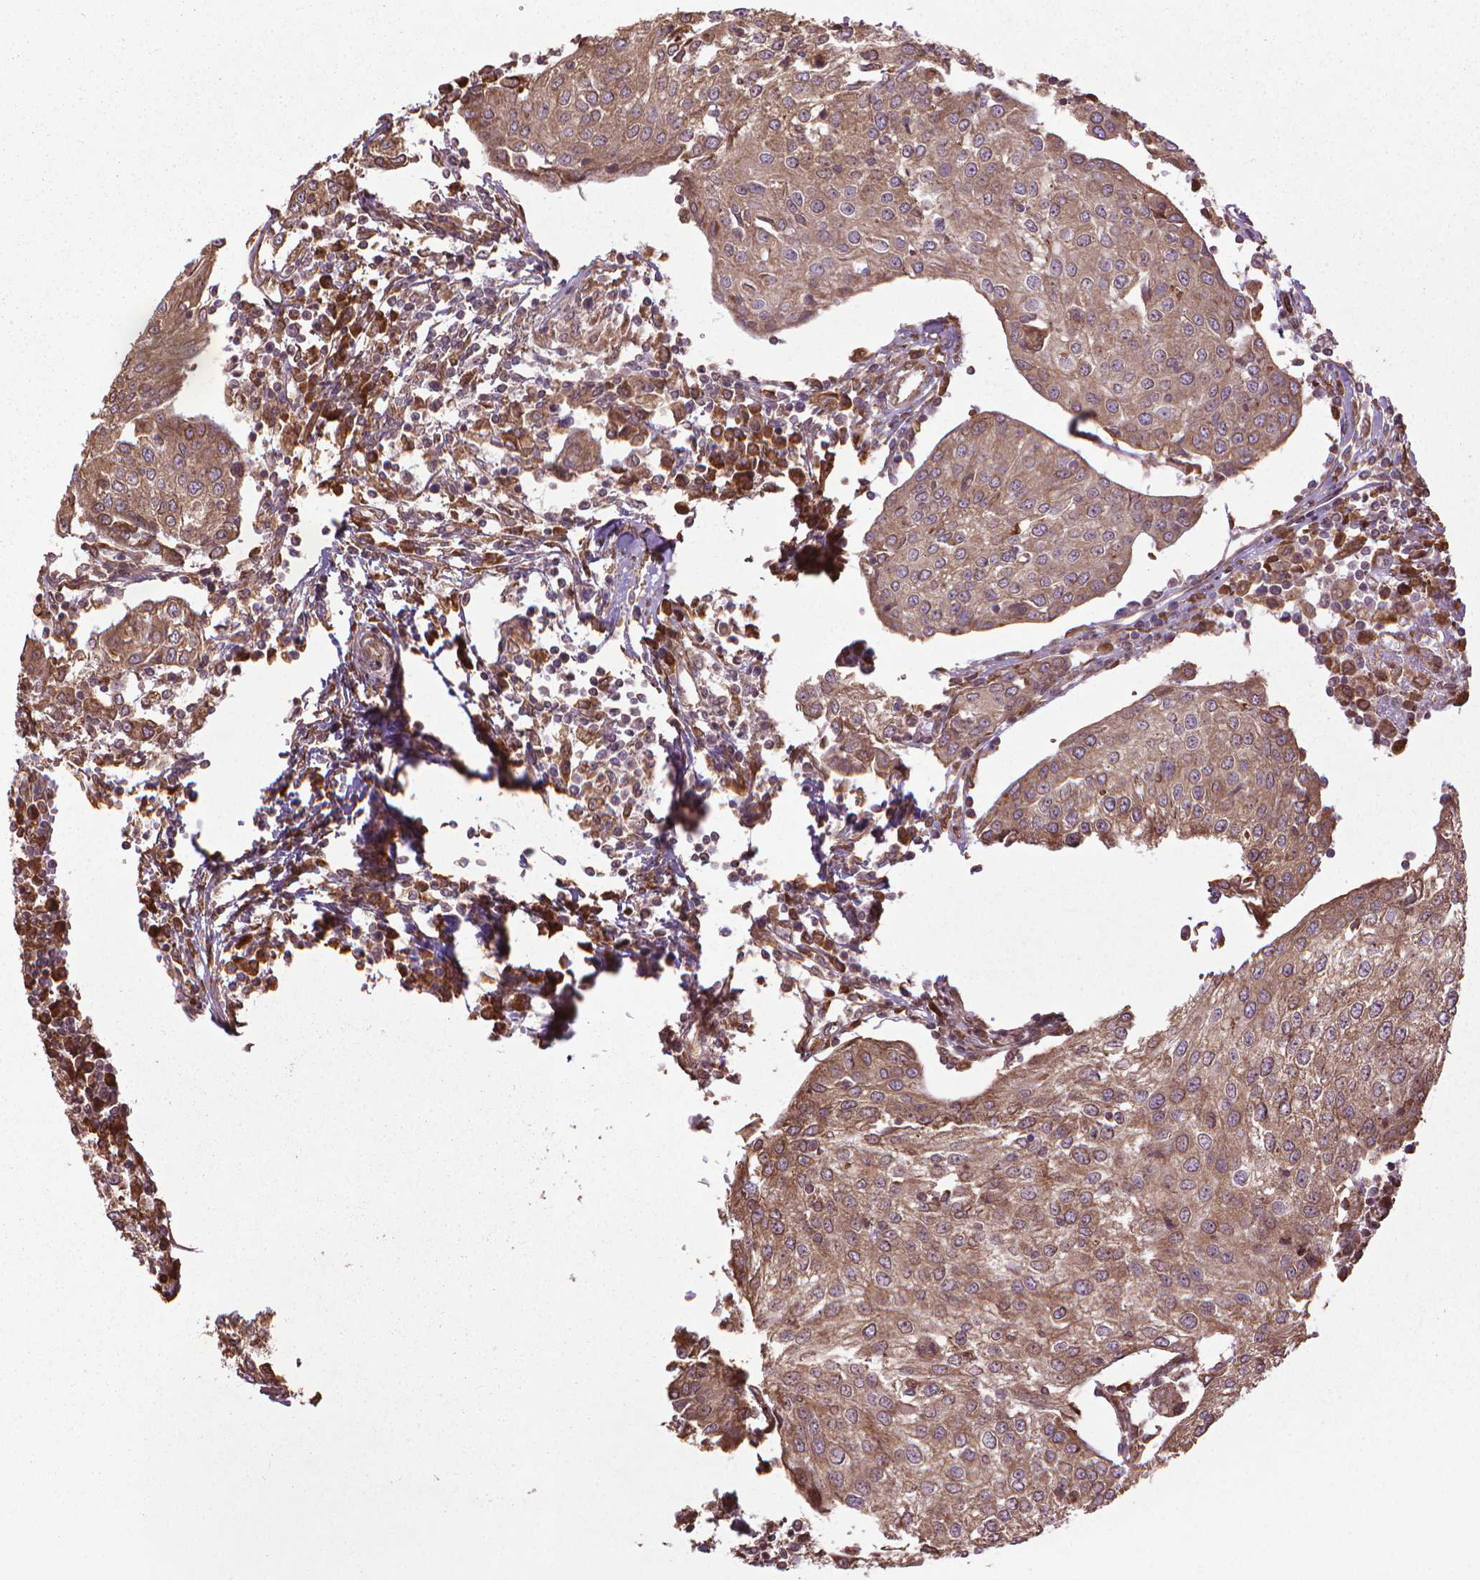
{"staining": {"intensity": "moderate", "quantity": ">75%", "location": "cytoplasmic/membranous"}, "tissue": "urothelial cancer", "cell_type": "Tumor cells", "image_type": "cancer", "snomed": [{"axis": "morphology", "description": "Urothelial carcinoma, High grade"}, {"axis": "topography", "description": "Urinary bladder"}], "caption": "There is medium levels of moderate cytoplasmic/membranous positivity in tumor cells of urothelial cancer, as demonstrated by immunohistochemical staining (brown color).", "gene": "GAS1", "patient": {"sex": "female", "age": 85}}